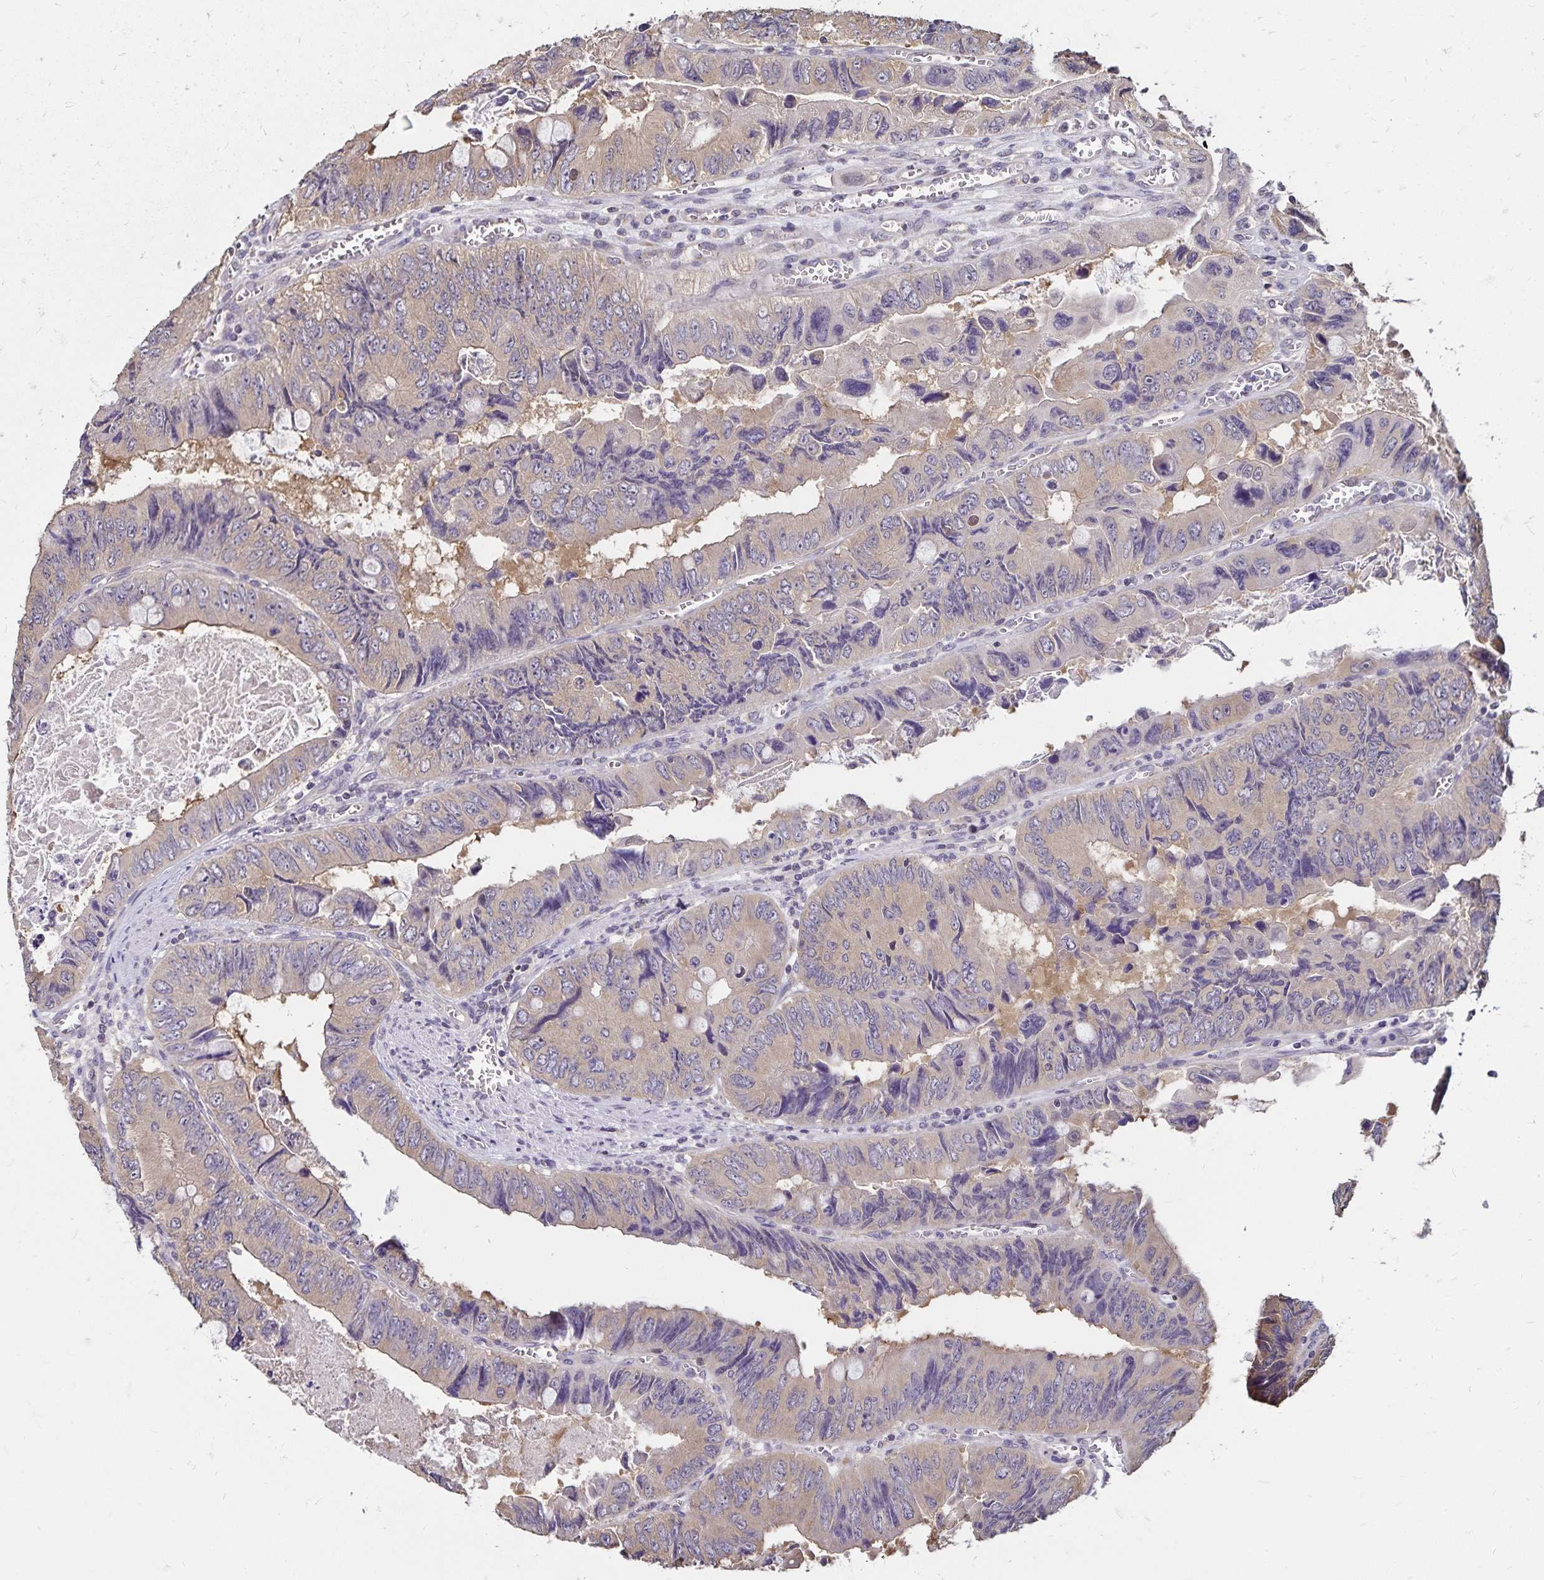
{"staining": {"intensity": "moderate", "quantity": "25%-75%", "location": "cytoplasmic/membranous"}, "tissue": "colorectal cancer", "cell_type": "Tumor cells", "image_type": "cancer", "snomed": [{"axis": "morphology", "description": "Adenocarcinoma, NOS"}, {"axis": "topography", "description": "Colon"}], "caption": "Immunohistochemical staining of human adenocarcinoma (colorectal) exhibits moderate cytoplasmic/membranous protein positivity in approximately 25%-75% of tumor cells.", "gene": "EMC10", "patient": {"sex": "female", "age": 84}}